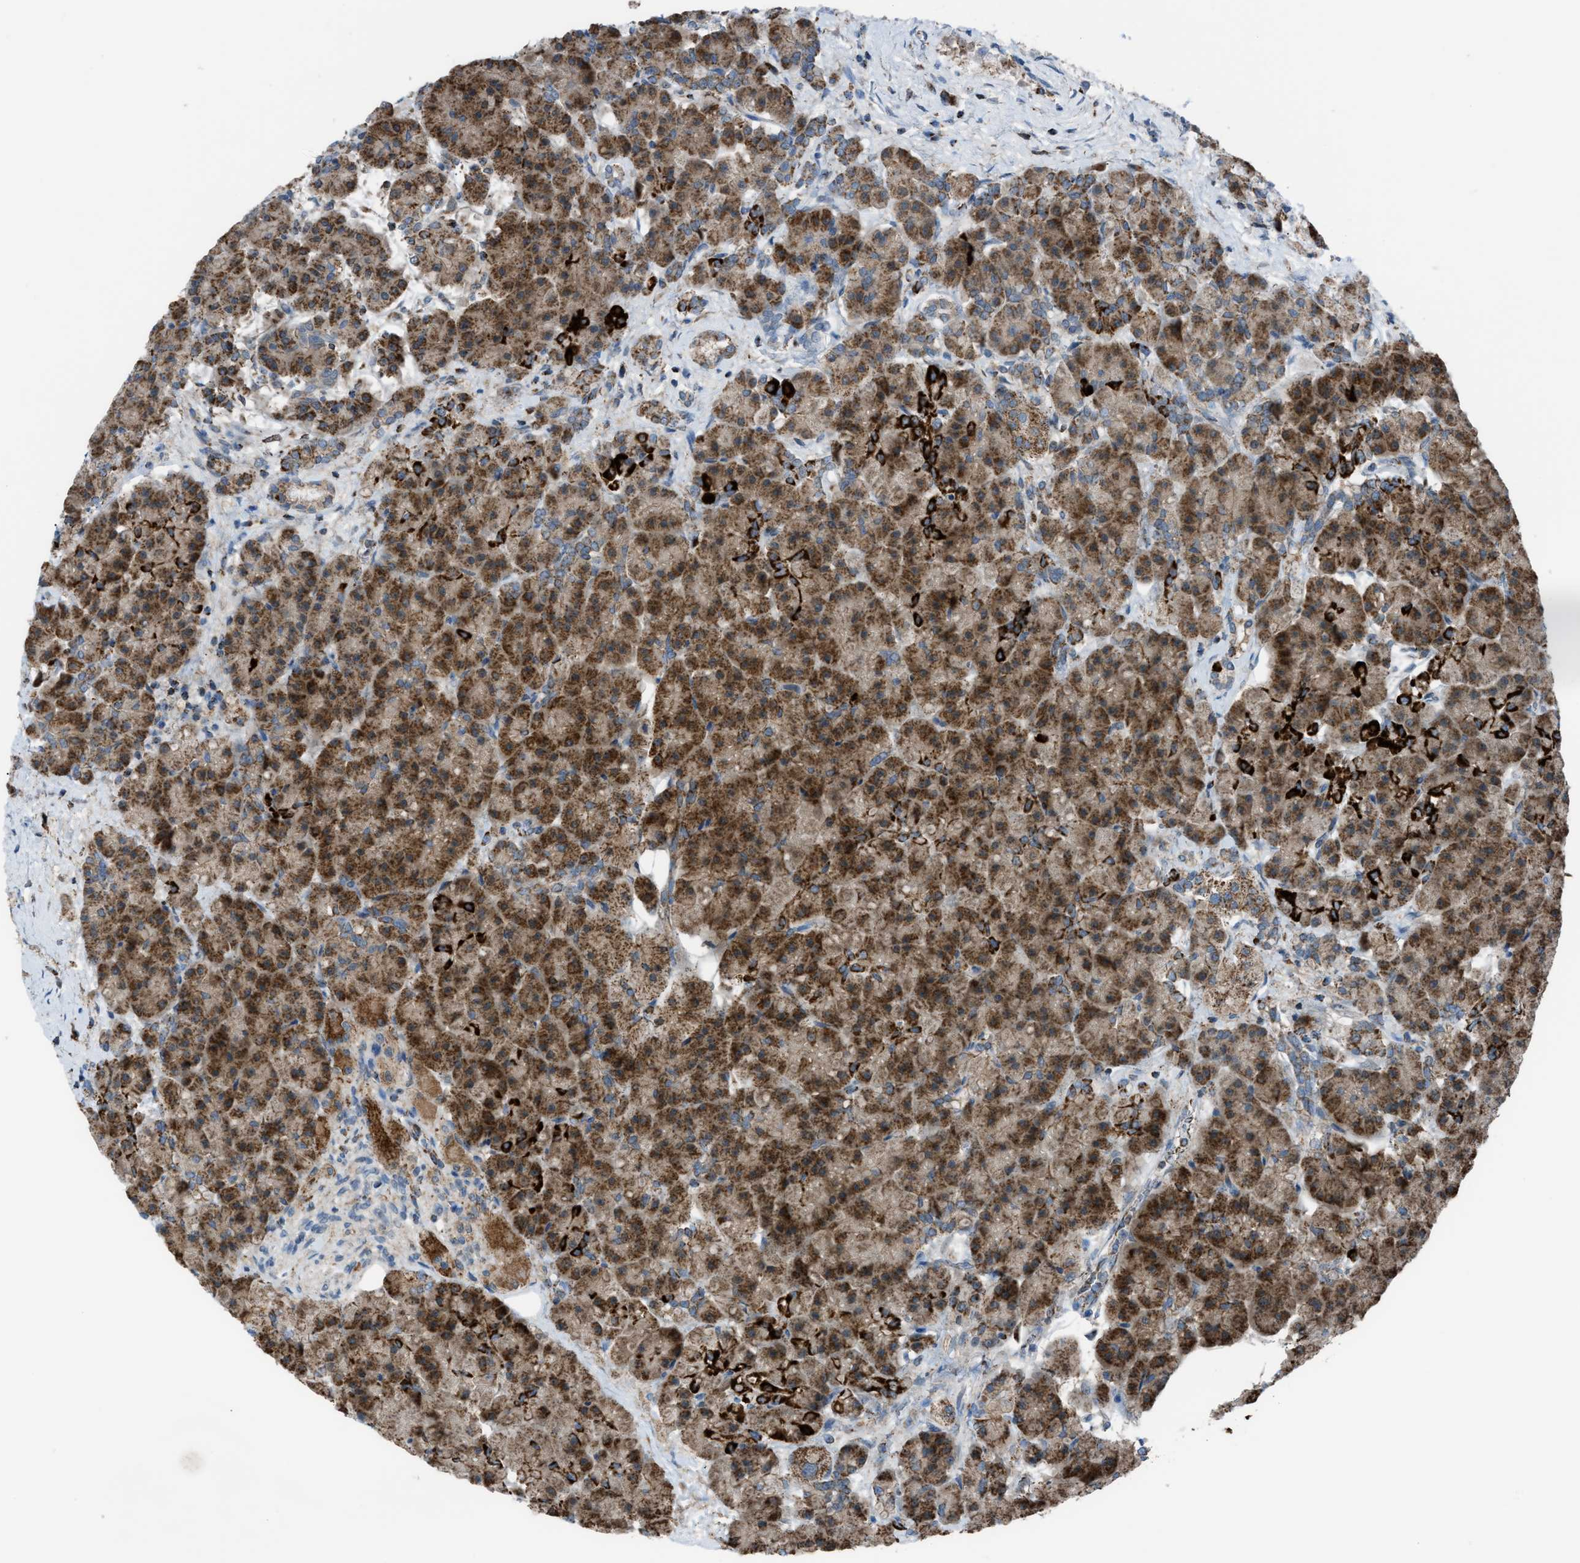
{"staining": {"intensity": "moderate", "quantity": ">75%", "location": "cytoplasmic/membranous"}, "tissue": "pancreas", "cell_type": "Exocrine glandular cells", "image_type": "normal", "snomed": [{"axis": "morphology", "description": "Normal tissue, NOS"}, {"axis": "topography", "description": "Pancreas"}], "caption": "Immunohistochemical staining of normal pancreas reveals >75% levels of moderate cytoplasmic/membranous protein staining in about >75% of exocrine glandular cells.", "gene": "SRM", "patient": {"sex": "female", "age": 70}}